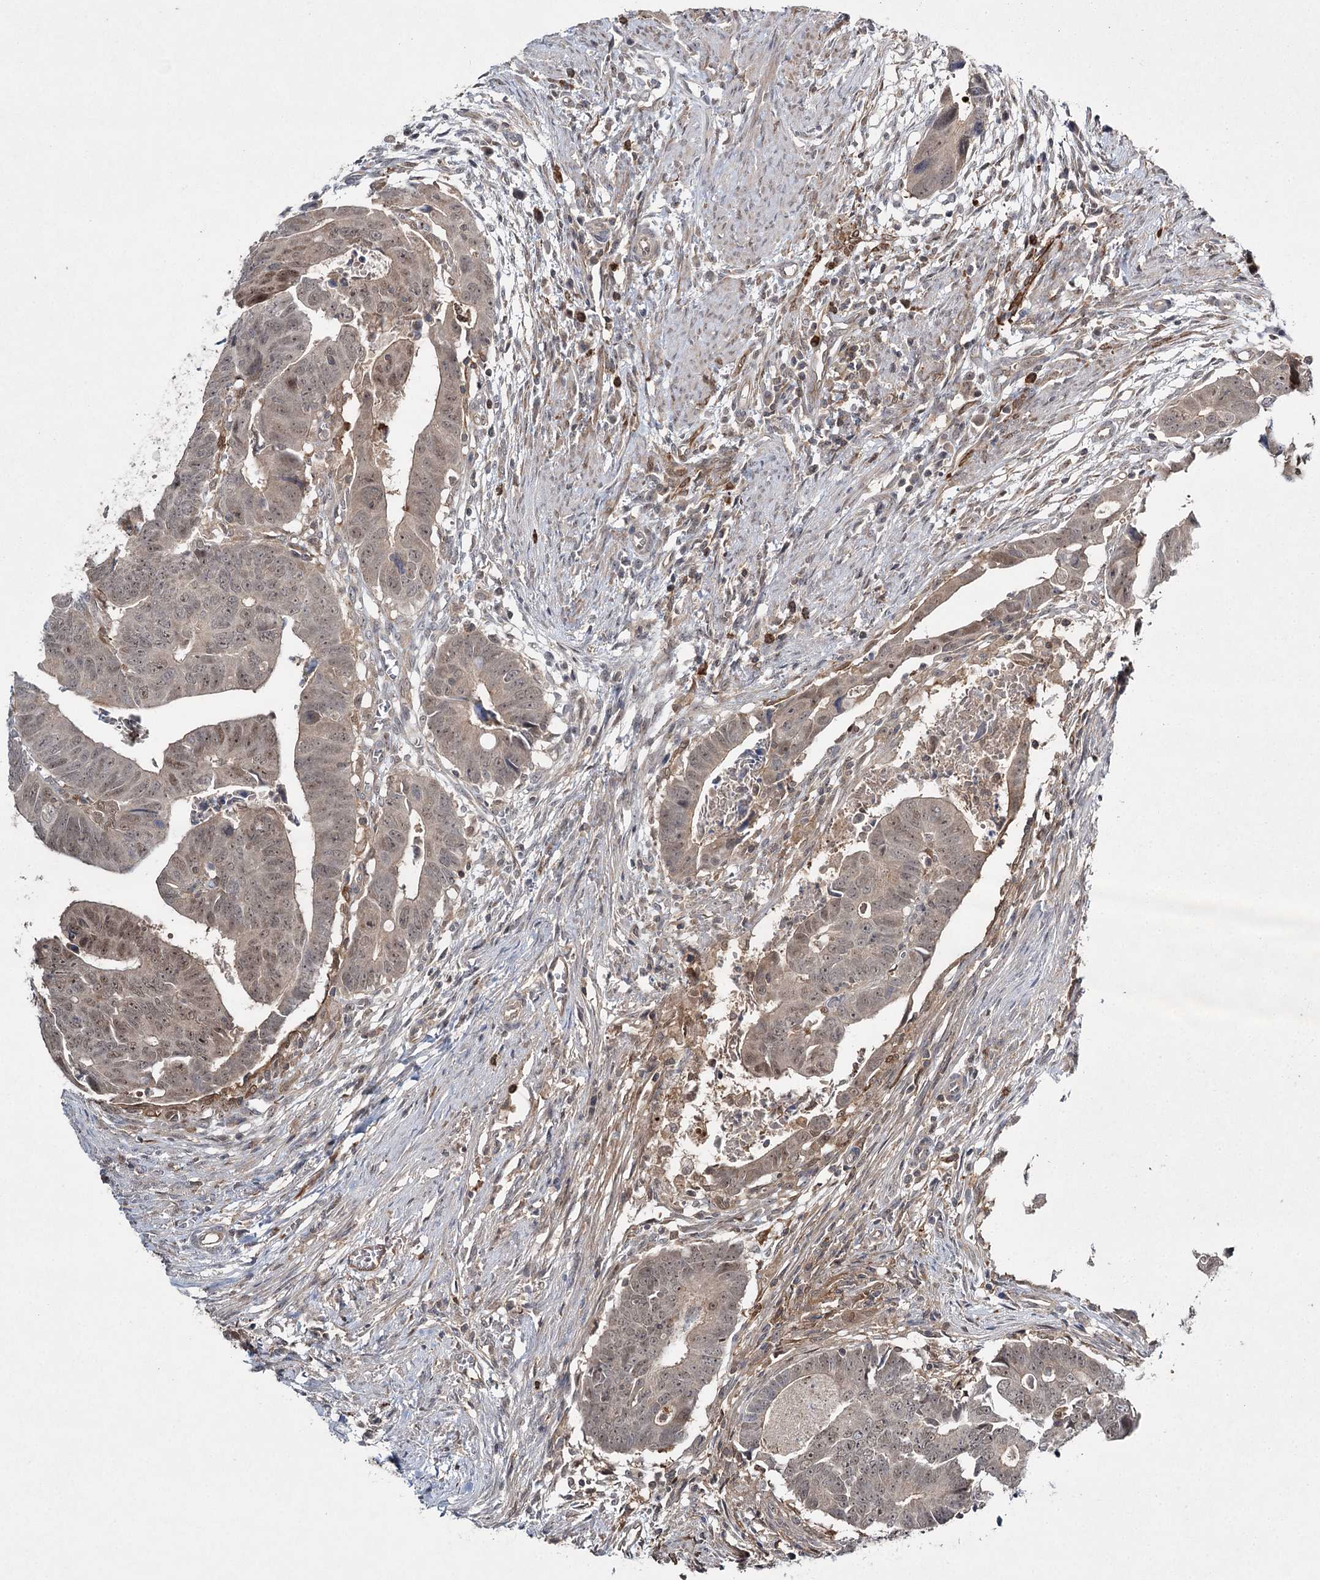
{"staining": {"intensity": "weak", "quantity": "25%-75%", "location": "nuclear"}, "tissue": "colorectal cancer", "cell_type": "Tumor cells", "image_type": "cancer", "snomed": [{"axis": "morphology", "description": "Adenocarcinoma, NOS"}, {"axis": "topography", "description": "Rectum"}], "caption": "DAB (3,3'-diaminobenzidine) immunohistochemical staining of colorectal cancer reveals weak nuclear protein expression in about 25%-75% of tumor cells.", "gene": "WDR44", "patient": {"sex": "female", "age": 65}}